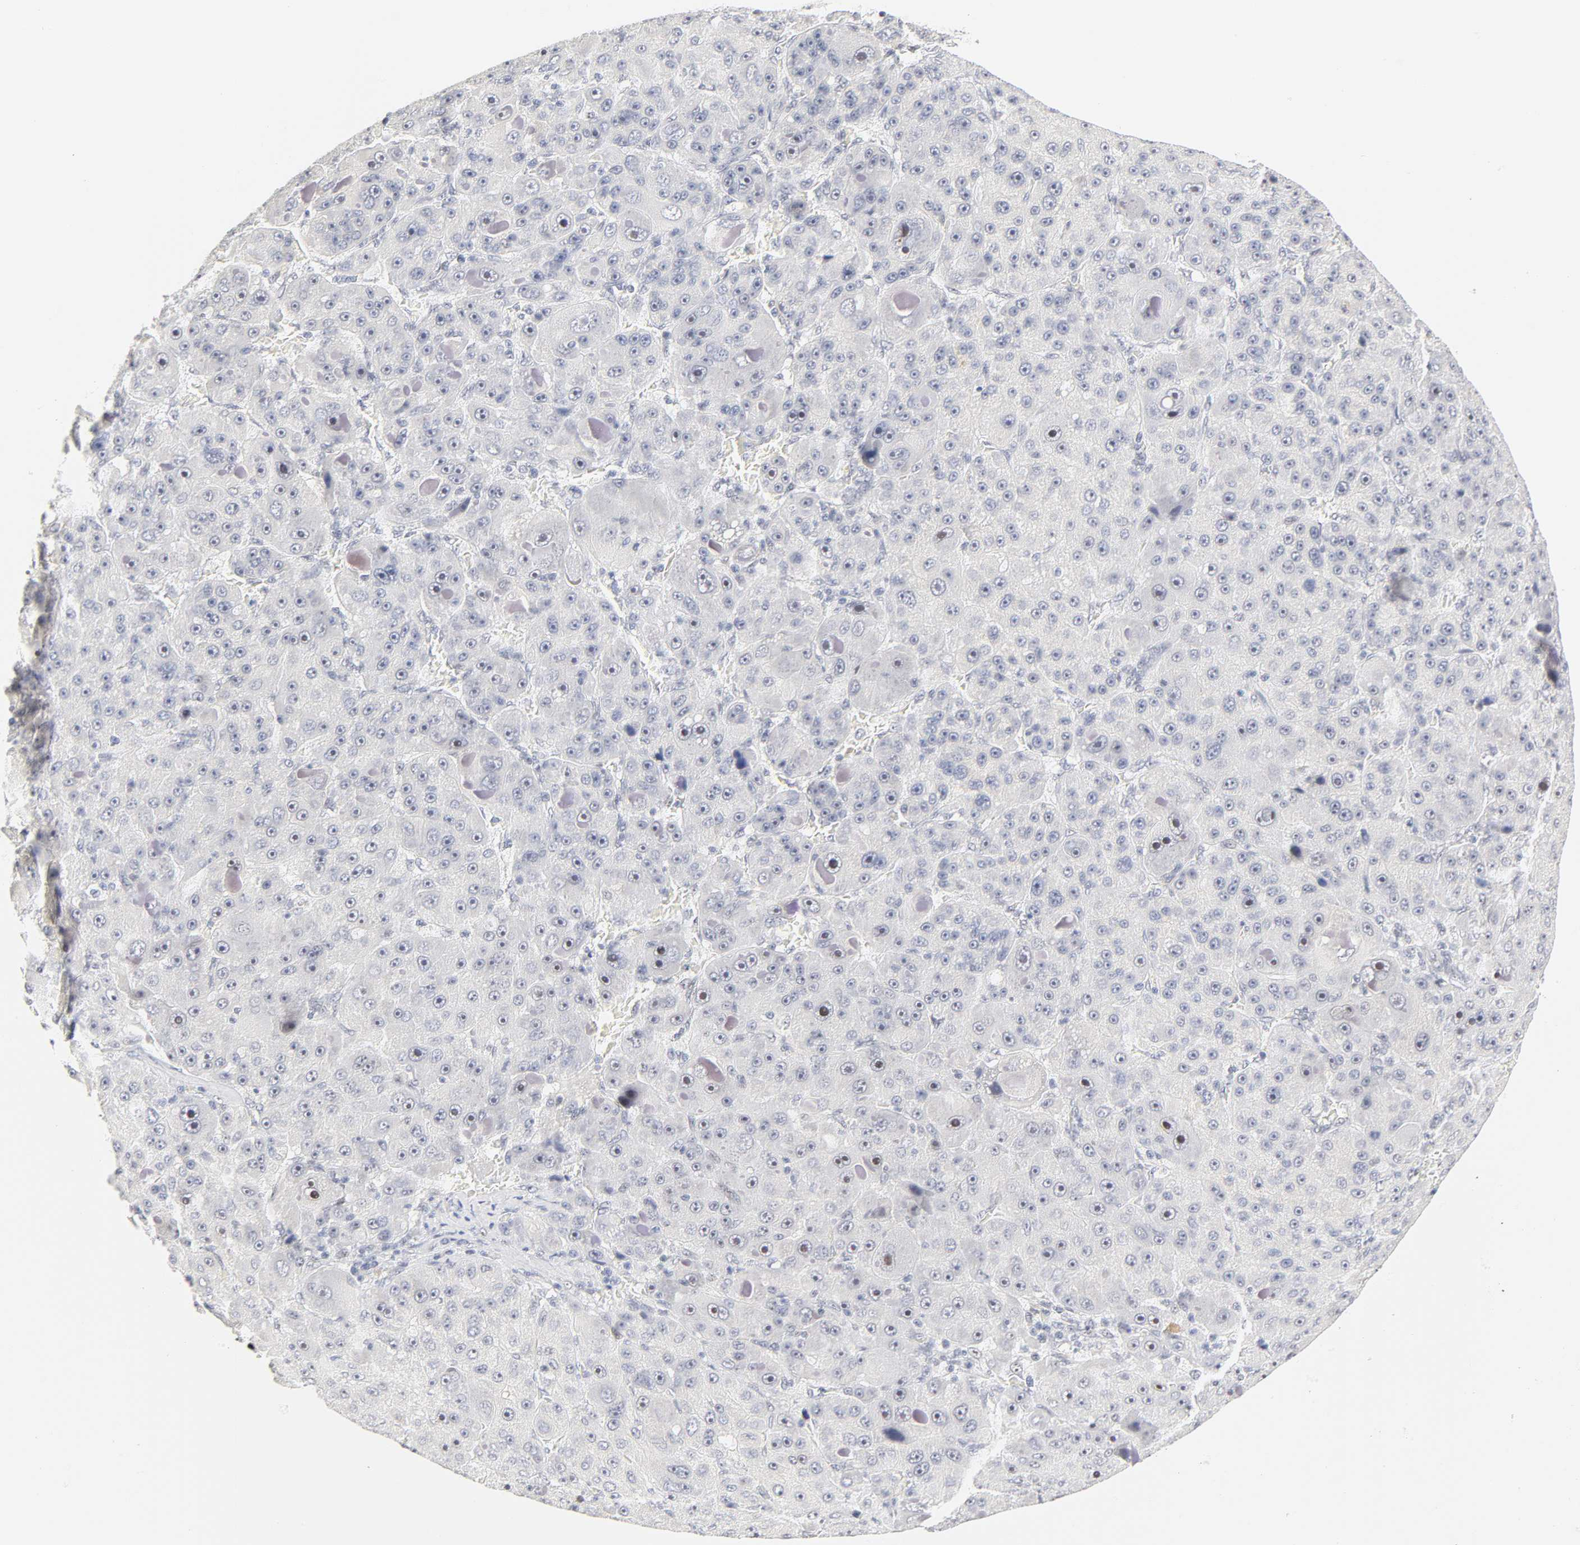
{"staining": {"intensity": "negative", "quantity": "none", "location": "none"}, "tissue": "liver cancer", "cell_type": "Tumor cells", "image_type": "cancer", "snomed": [{"axis": "morphology", "description": "Carcinoma, Hepatocellular, NOS"}, {"axis": "topography", "description": "Liver"}], "caption": "Immunohistochemical staining of liver cancer (hepatocellular carcinoma) reveals no significant positivity in tumor cells.", "gene": "MNAT1", "patient": {"sex": "male", "age": 76}}